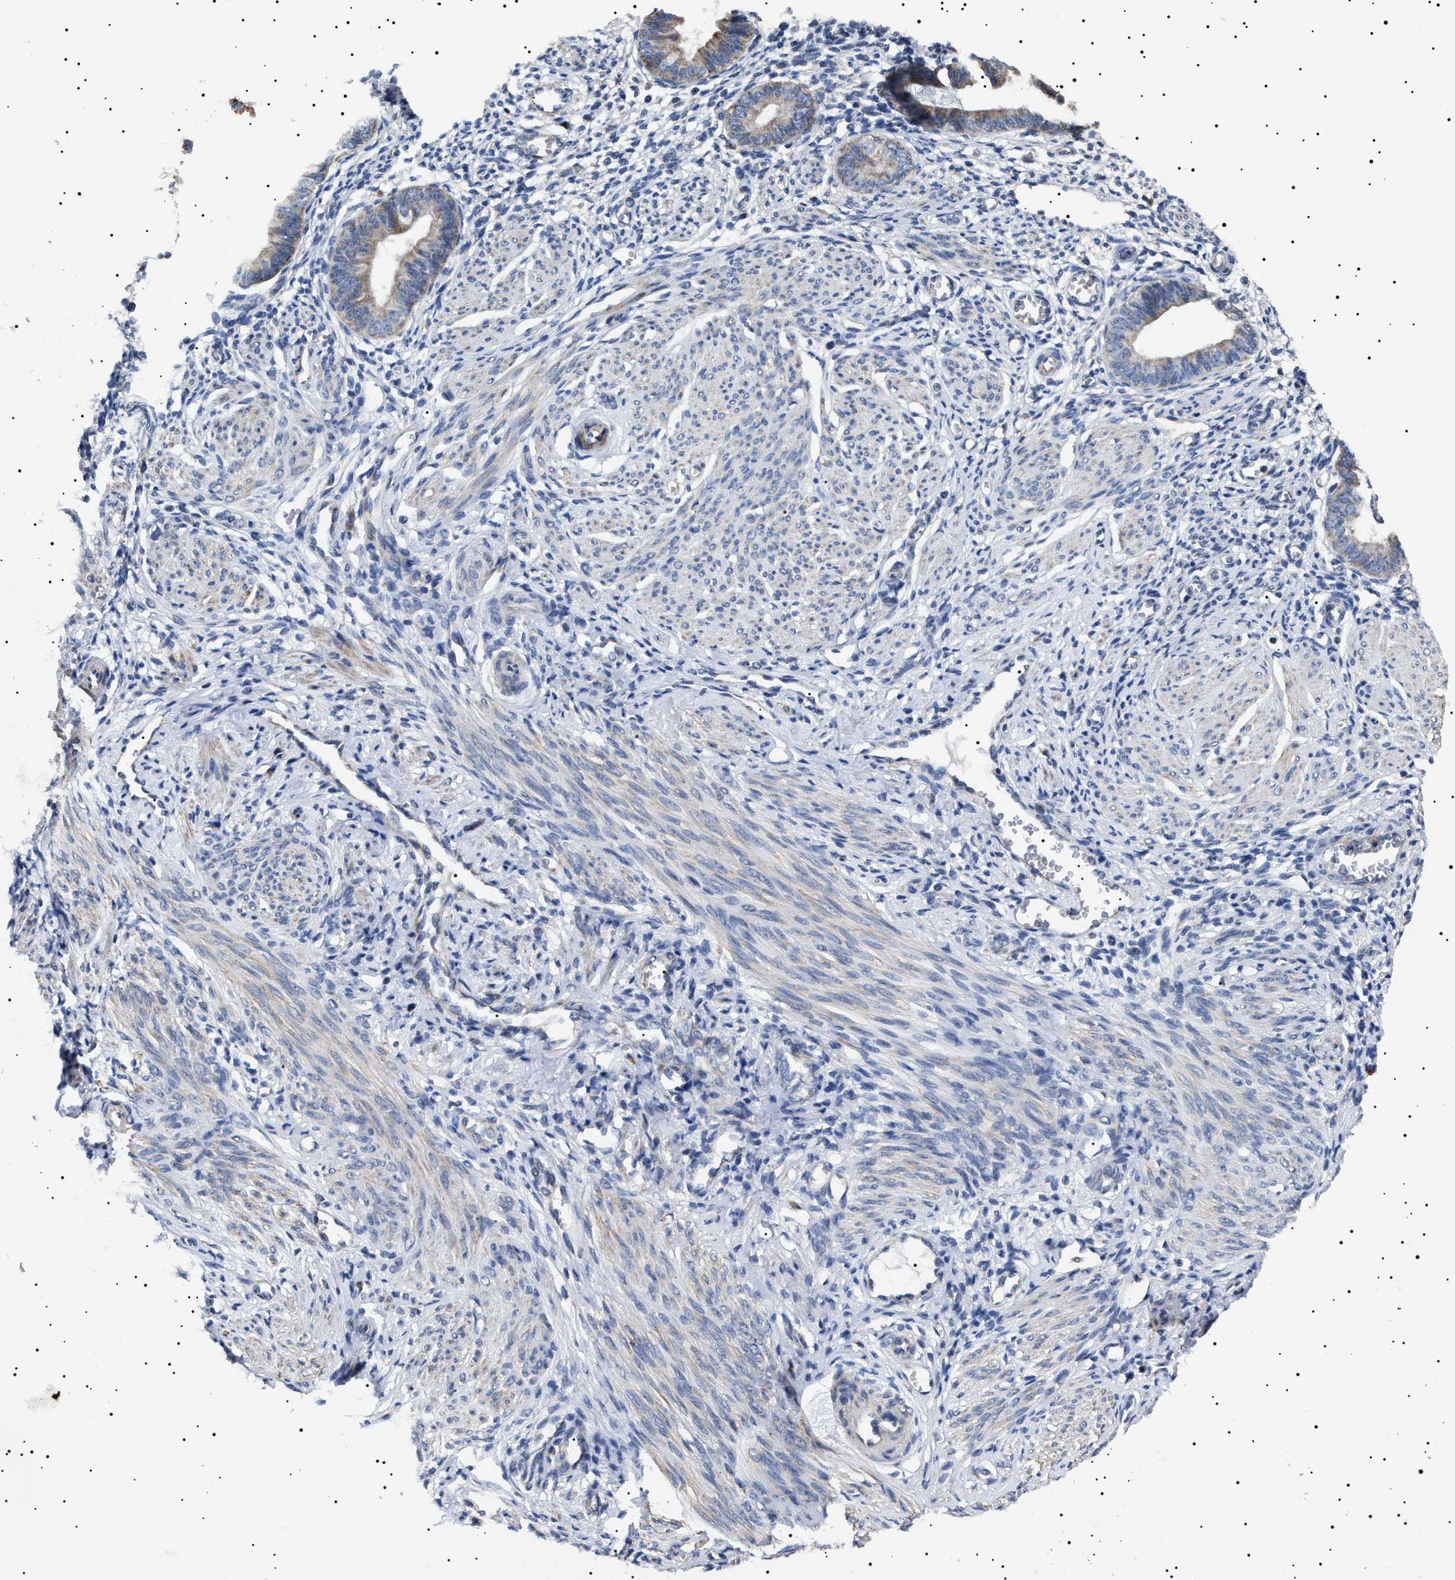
{"staining": {"intensity": "negative", "quantity": "none", "location": "none"}, "tissue": "endometrium", "cell_type": "Cells in endometrial stroma", "image_type": "normal", "snomed": [{"axis": "morphology", "description": "Normal tissue, NOS"}, {"axis": "topography", "description": "Endometrium"}], "caption": "Protein analysis of normal endometrium shows no significant staining in cells in endometrial stroma. The staining is performed using DAB (3,3'-diaminobenzidine) brown chromogen with nuclei counter-stained in using hematoxylin.", "gene": "RAB34", "patient": {"sex": "female", "age": 46}}